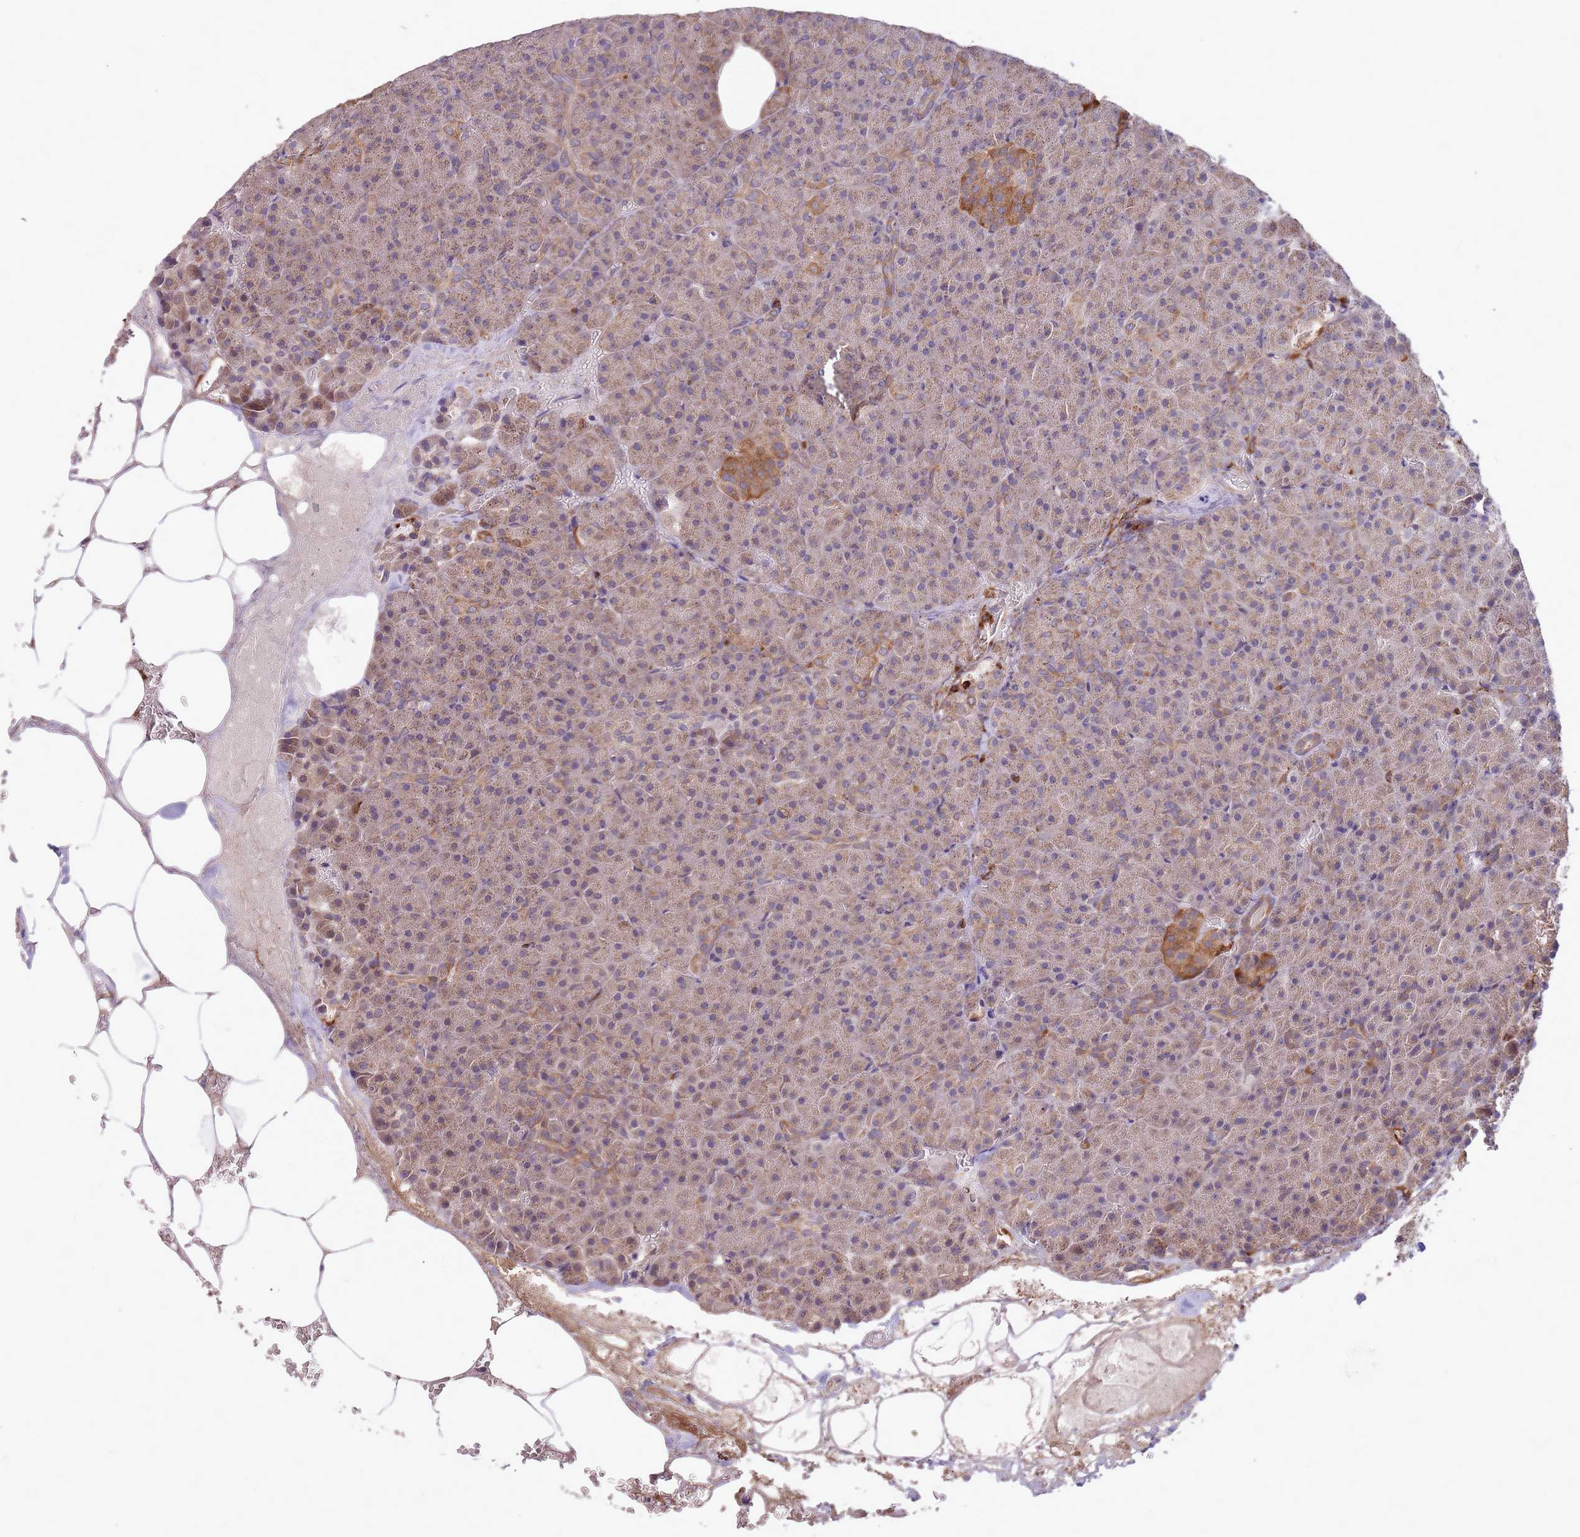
{"staining": {"intensity": "moderate", "quantity": ">75%", "location": "cytoplasmic/membranous"}, "tissue": "pancreas", "cell_type": "Exocrine glandular cells", "image_type": "normal", "snomed": [{"axis": "morphology", "description": "Normal tissue, NOS"}, {"axis": "topography", "description": "Pancreas"}], "caption": "Pancreas stained with immunohistochemistry (IHC) displays moderate cytoplasmic/membranous expression in about >75% of exocrine glandular cells. Nuclei are stained in blue.", "gene": "IGF2BP2", "patient": {"sex": "female", "age": 74}}